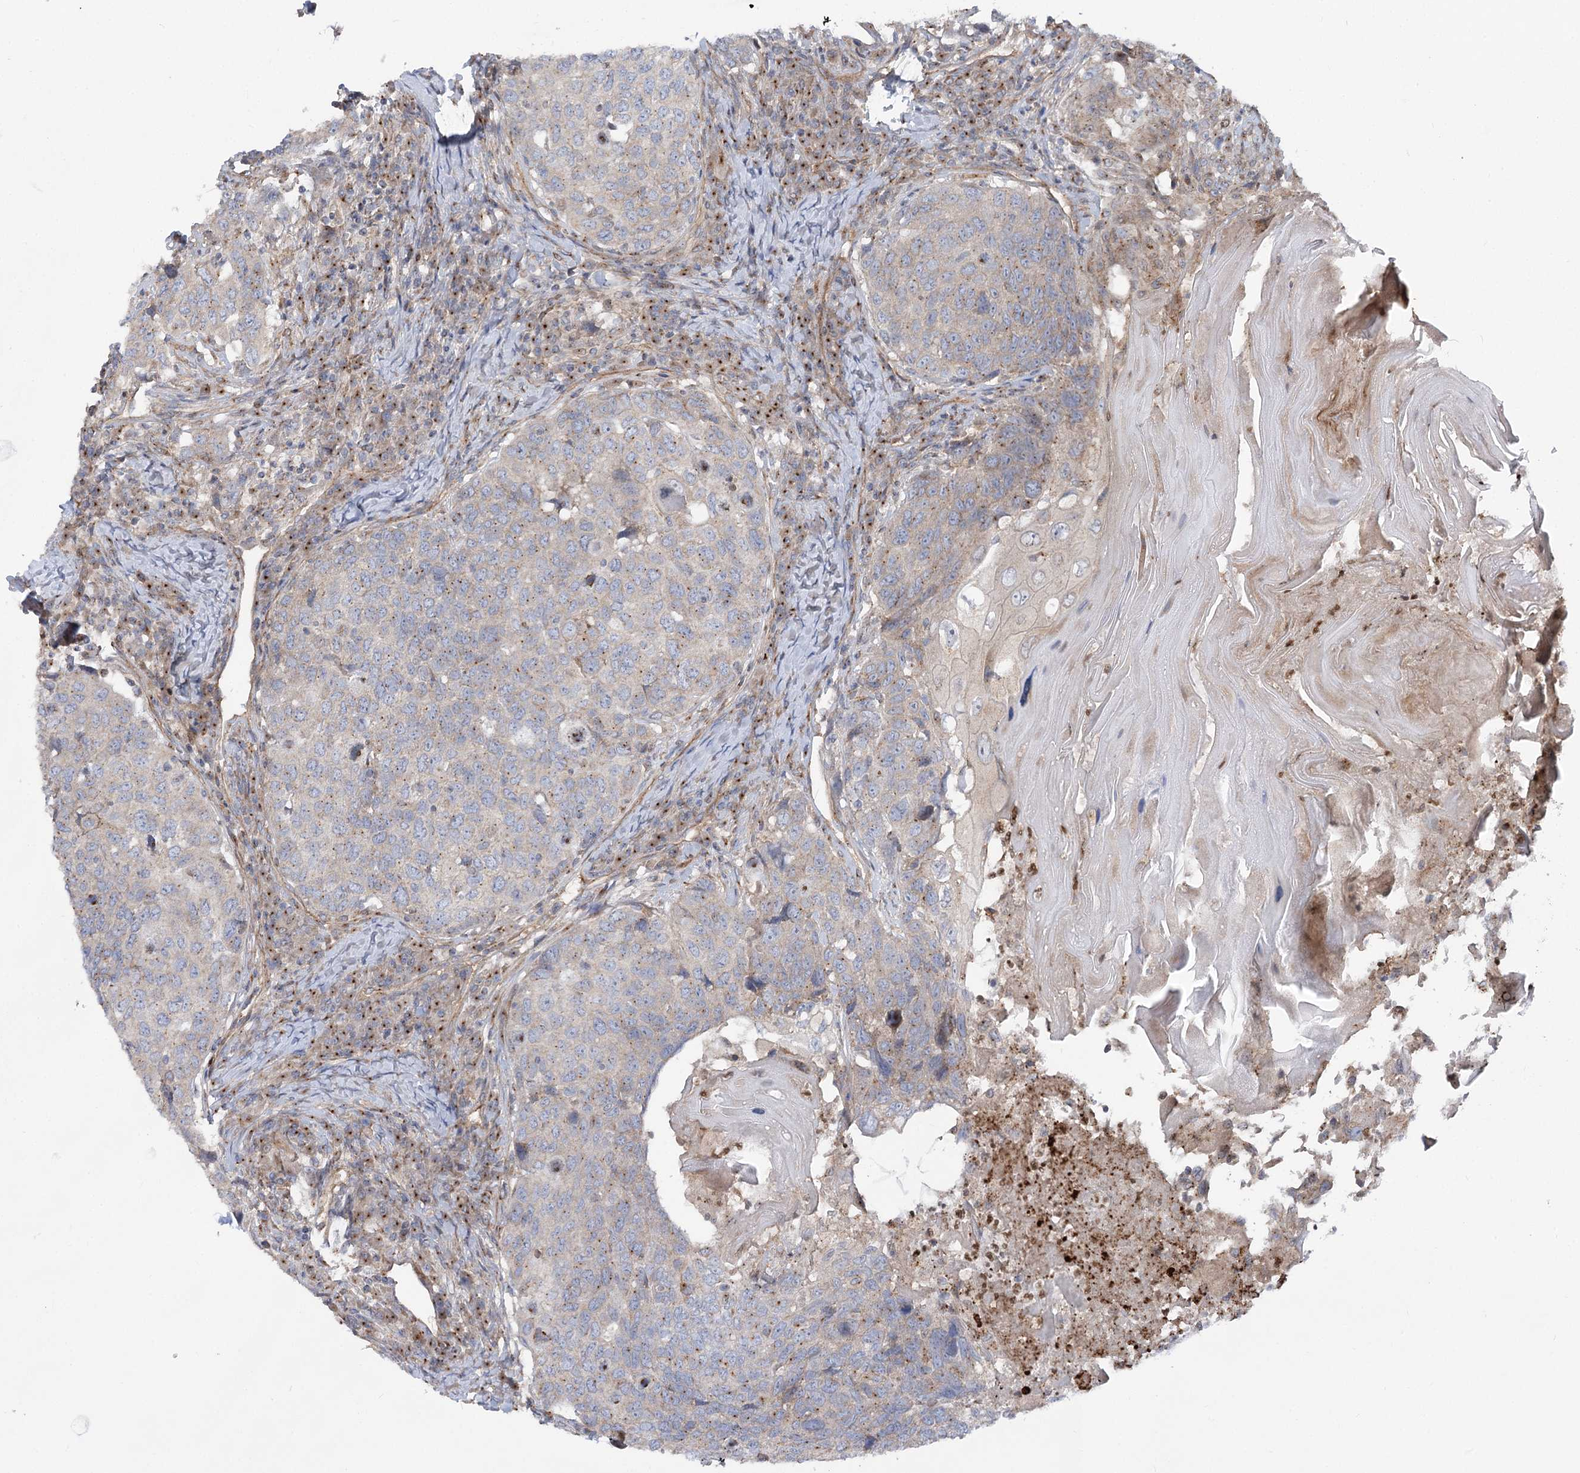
{"staining": {"intensity": "weak", "quantity": "<25%", "location": "cytoplasmic/membranous"}, "tissue": "head and neck cancer", "cell_type": "Tumor cells", "image_type": "cancer", "snomed": [{"axis": "morphology", "description": "Squamous cell carcinoma, NOS"}, {"axis": "topography", "description": "Head-Neck"}], "caption": "Histopathology image shows no protein staining in tumor cells of squamous cell carcinoma (head and neck) tissue.", "gene": "SCN11A", "patient": {"sex": "male", "age": 66}}